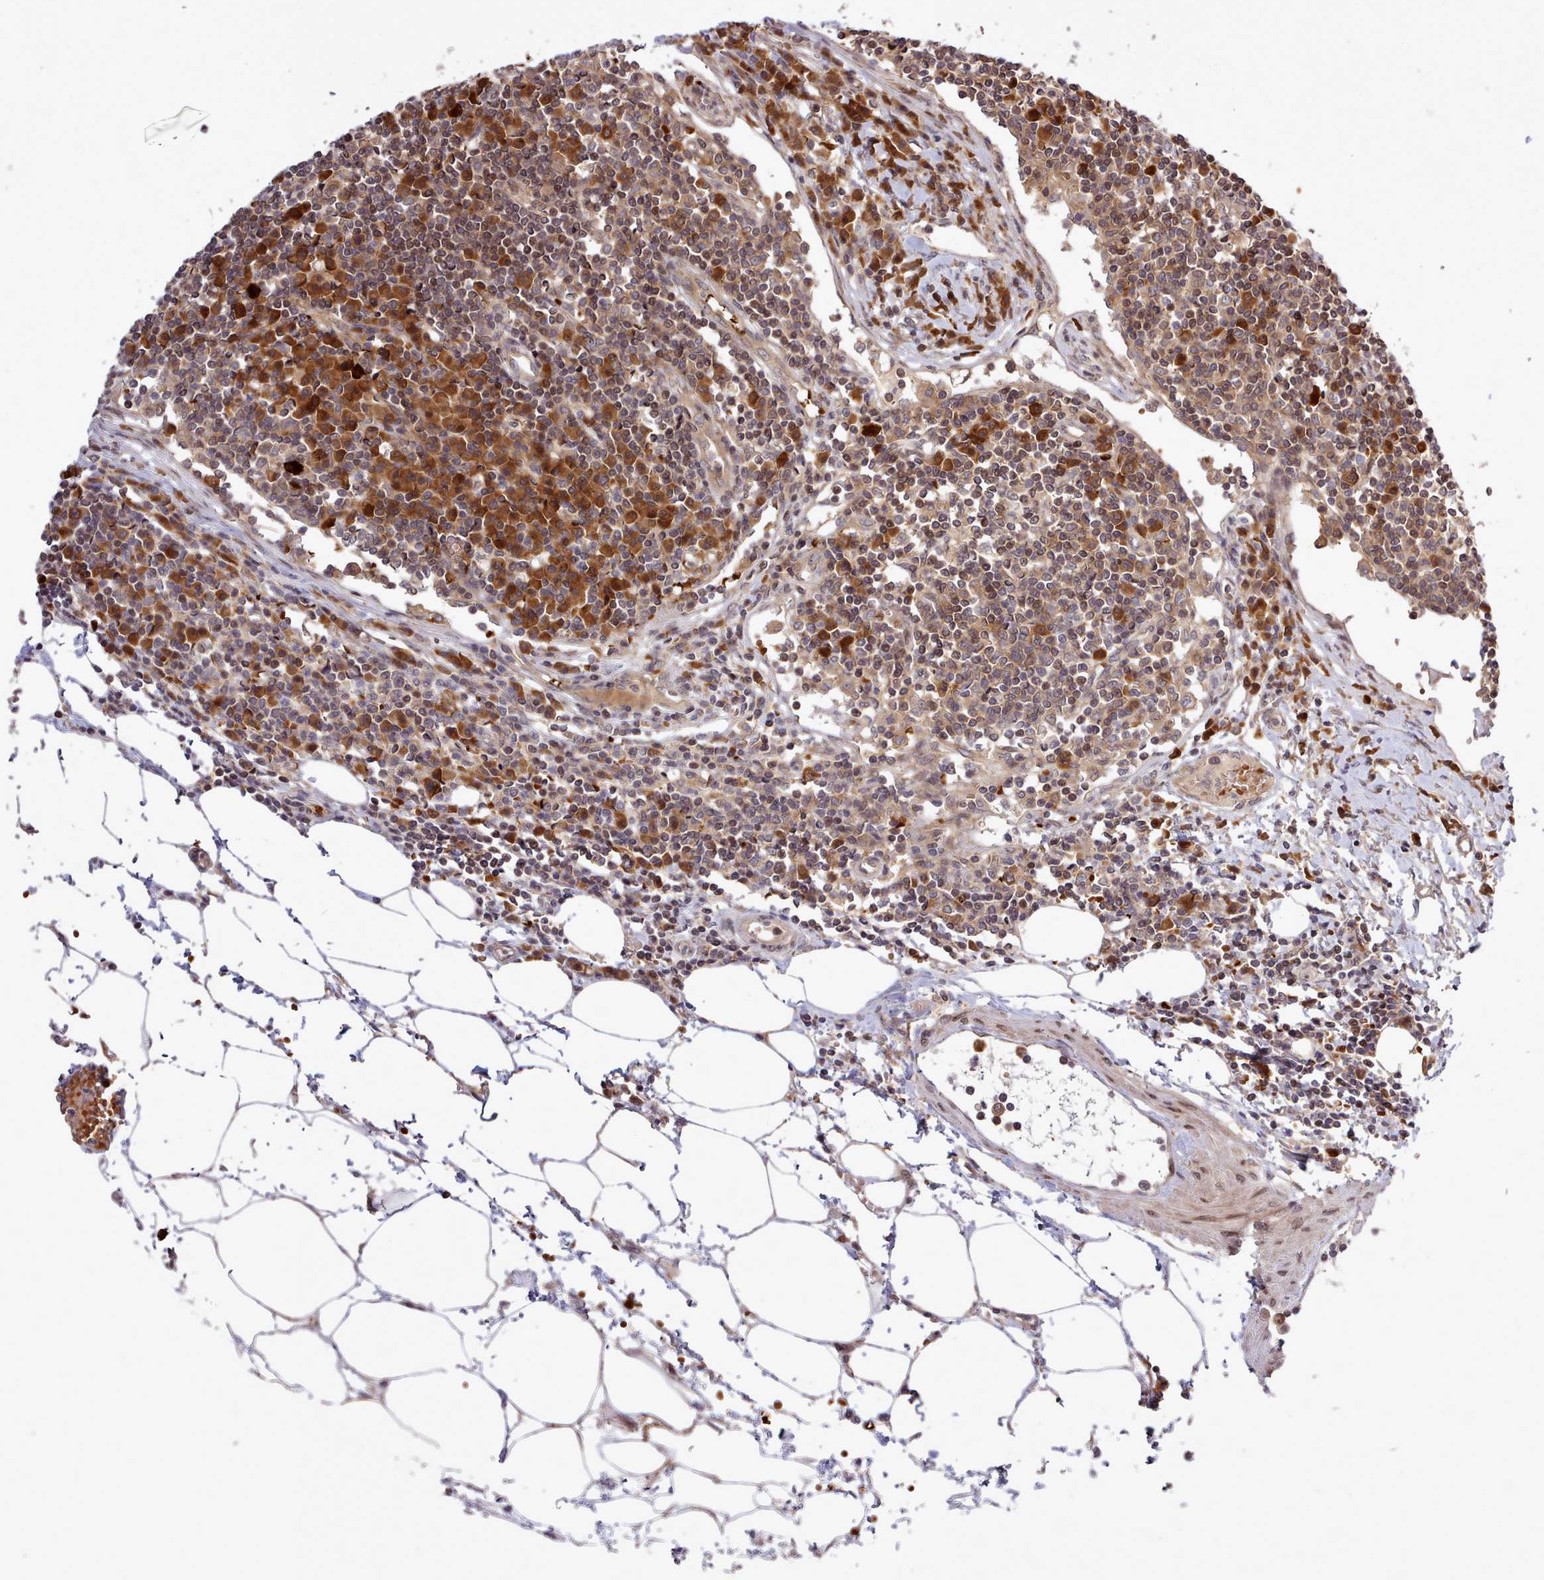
{"staining": {"intensity": "strong", "quantity": ">75%", "location": "cytoplasmic/membranous"}, "tissue": "lymph node", "cell_type": "Germinal center cells", "image_type": "normal", "snomed": [{"axis": "morphology", "description": "Adenocarcinoma, NOS"}, {"axis": "topography", "description": "Lymph node"}], "caption": "Protein expression analysis of unremarkable lymph node displays strong cytoplasmic/membranous staining in approximately >75% of germinal center cells.", "gene": "UBE2G1", "patient": {"sex": "female", "age": 62}}